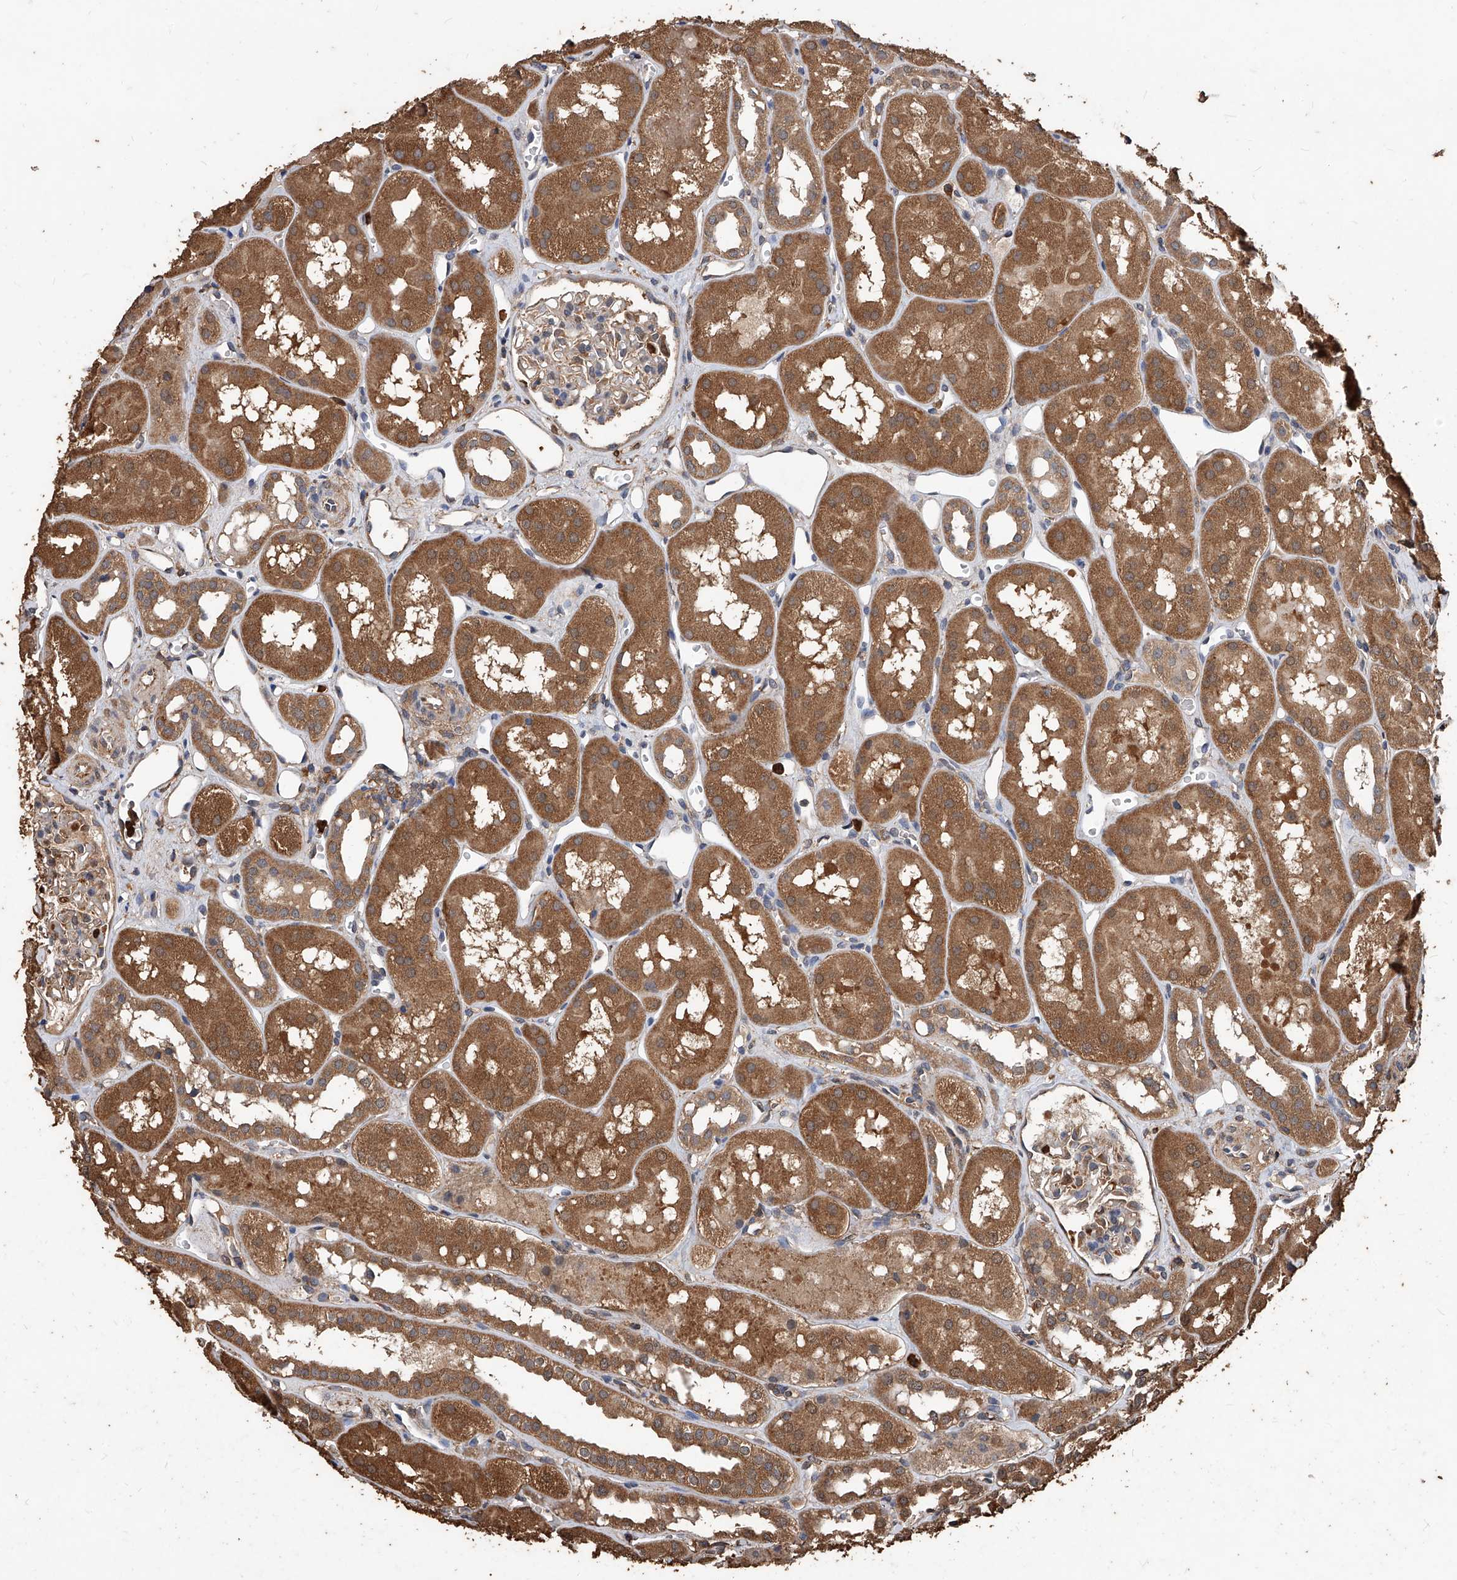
{"staining": {"intensity": "moderate", "quantity": "<25%", "location": "cytoplasmic/membranous"}, "tissue": "kidney", "cell_type": "Cells in glomeruli", "image_type": "normal", "snomed": [{"axis": "morphology", "description": "Normal tissue, NOS"}, {"axis": "topography", "description": "Kidney"}], "caption": "A histopathology image of kidney stained for a protein shows moderate cytoplasmic/membranous brown staining in cells in glomeruli. The staining was performed using DAB (3,3'-diaminobenzidine) to visualize the protein expression in brown, while the nuclei were stained in blue with hematoxylin (Magnification: 20x).", "gene": "UCP2", "patient": {"sex": "male", "age": 16}}